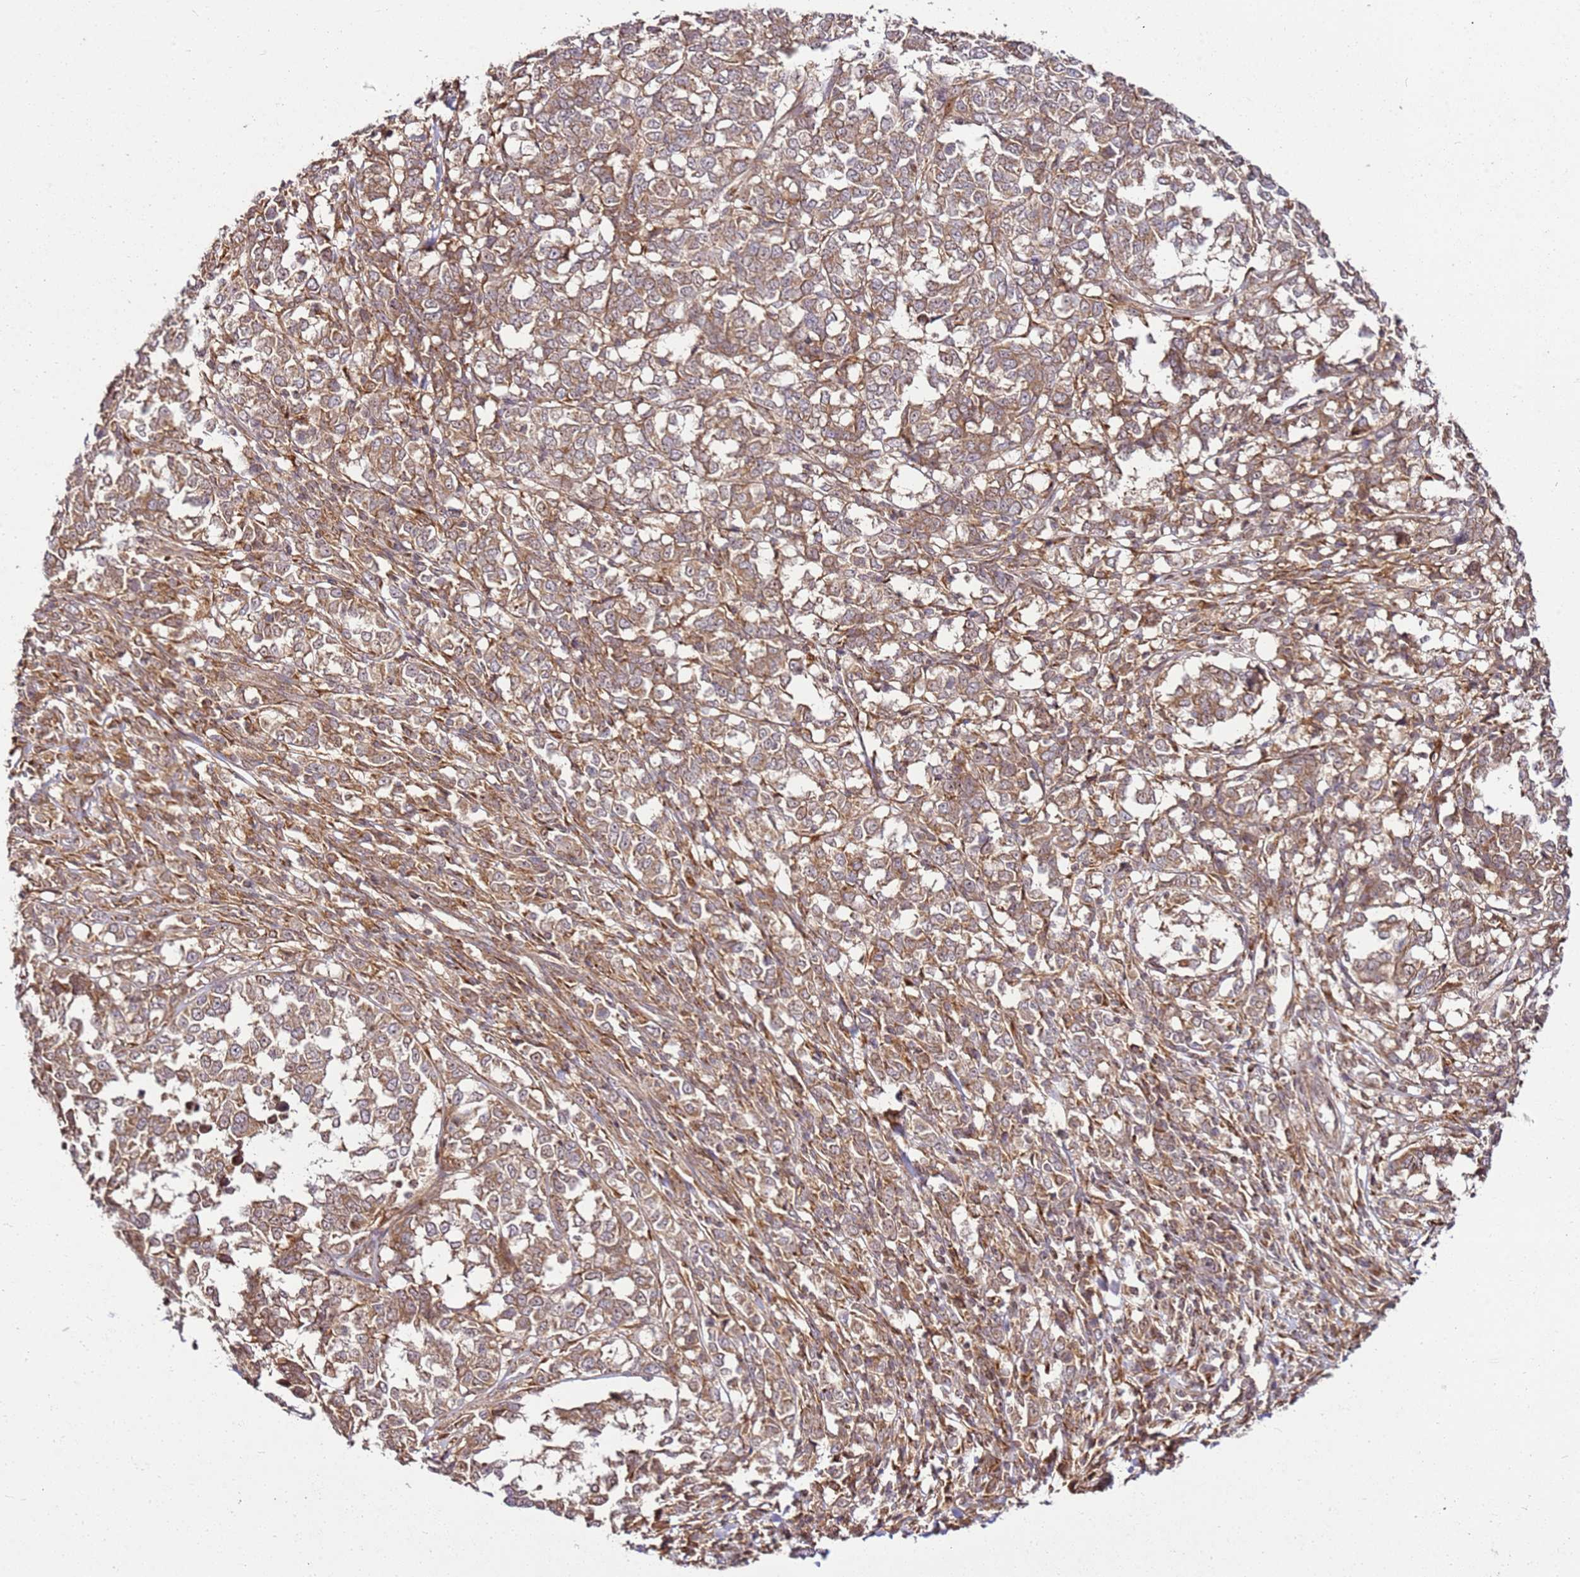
{"staining": {"intensity": "moderate", "quantity": ">75%", "location": "cytoplasmic/membranous"}, "tissue": "melanoma", "cell_type": "Tumor cells", "image_type": "cancer", "snomed": [{"axis": "morphology", "description": "Malignant melanoma, NOS"}, {"axis": "topography", "description": "Skin"}], "caption": "Immunohistochemistry of human melanoma reveals medium levels of moderate cytoplasmic/membranous positivity in about >75% of tumor cells.", "gene": "RASA3", "patient": {"sex": "female", "age": 72}}